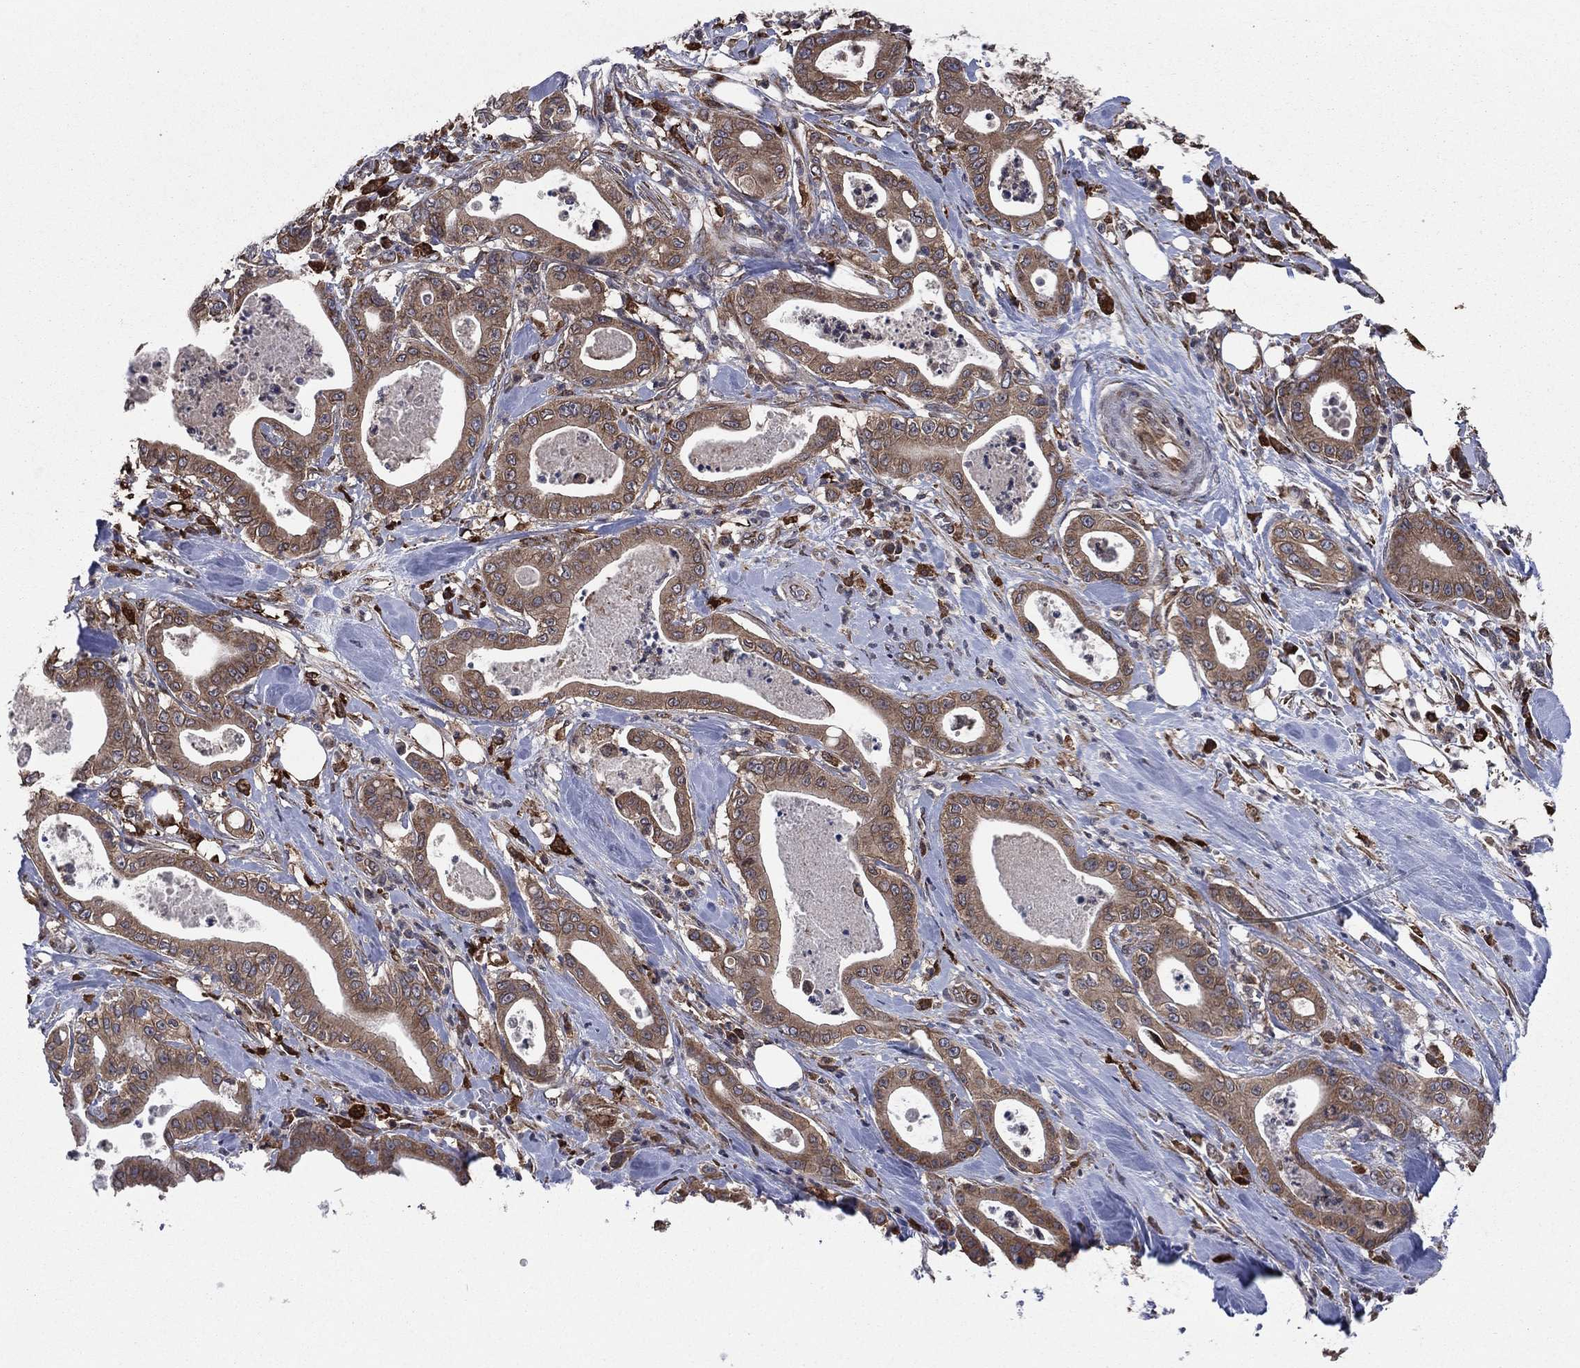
{"staining": {"intensity": "moderate", "quantity": ">75%", "location": "cytoplasmic/membranous"}, "tissue": "pancreatic cancer", "cell_type": "Tumor cells", "image_type": "cancer", "snomed": [{"axis": "morphology", "description": "Adenocarcinoma, NOS"}, {"axis": "topography", "description": "Pancreas"}], "caption": "Protein positivity by IHC displays moderate cytoplasmic/membranous staining in approximately >75% of tumor cells in pancreatic adenocarcinoma.", "gene": "C2orf76", "patient": {"sex": "male", "age": 71}}